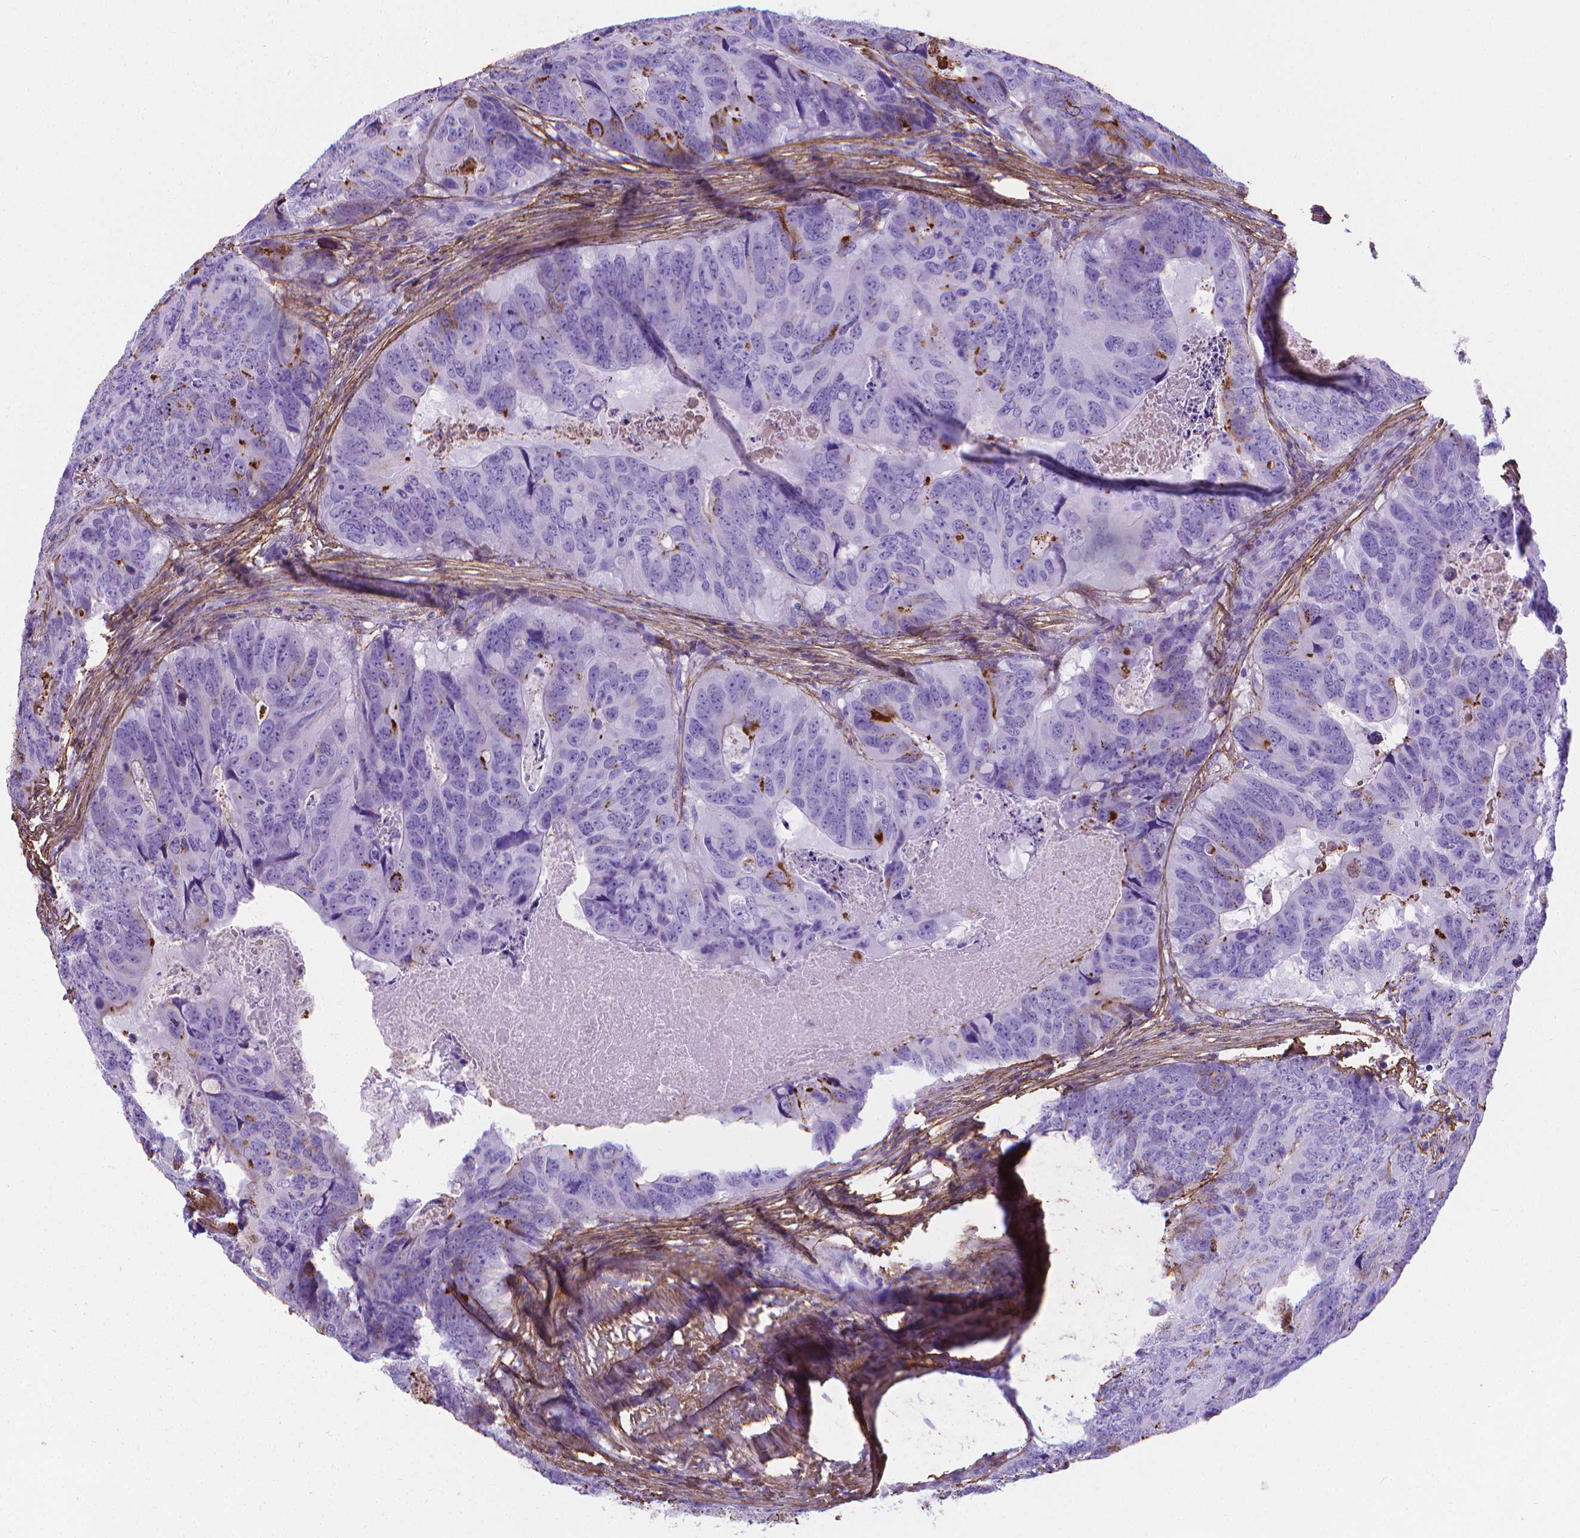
{"staining": {"intensity": "negative", "quantity": "none", "location": "none"}, "tissue": "colorectal cancer", "cell_type": "Tumor cells", "image_type": "cancer", "snomed": [{"axis": "morphology", "description": "Adenocarcinoma, NOS"}, {"axis": "topography", "description": "Colon"}], "caption": "Colorectal cancer (adenocarcinoma) was stained to show a protein in brown. There is no significant positivity in tumor cells.", "gene": "MFAP2", "patient": {"sex": "male", "age": 79}}